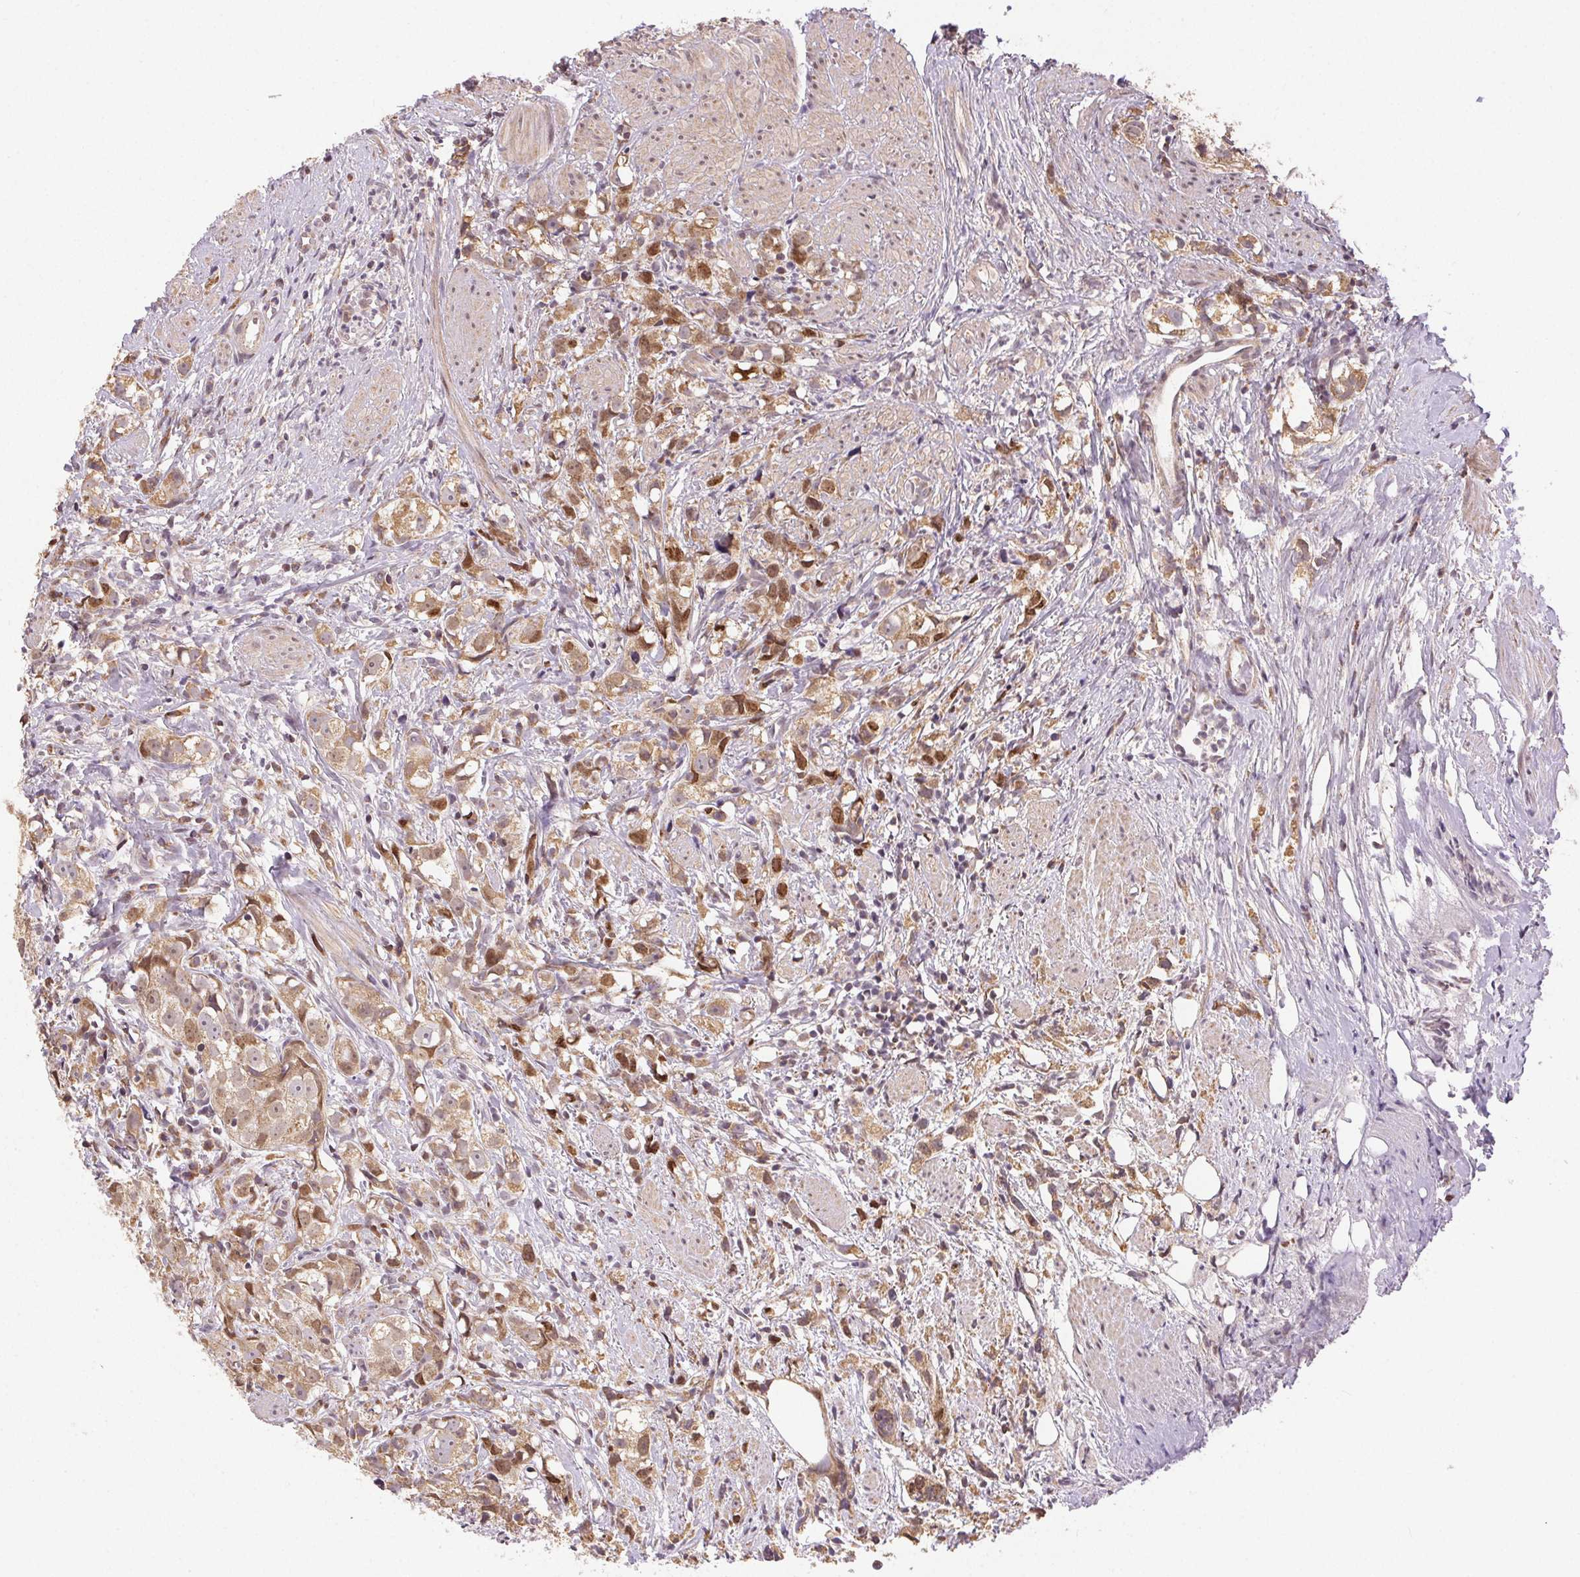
{"staining": {"intensity": "moderate", "quantity": ">75%", "location": "cytoplasmic/membranous,nuclear"}, "tissue": "prostate cancer", "cell_type": "Tumor cells", "image_type": "cancer", "snomed": [{"axis": "morphology", "description": "Adenocarcinoma, High grade"}, {"axis": "topography", "description": "Prostate"}], "caption": "Protein staining of prostate cancer tissue exhibits moderate cytoplasmic/membranous and nuclear positivity in approximately >75% of tumor cells. Using DAB (3,3'-diaminobenzidine) (brown) and hematoxylin (blue) stains, captured at high magnification using brightfield microscopy.", "gene": "PIWIL4", "patient": {"sex": "male", "age": 68}}